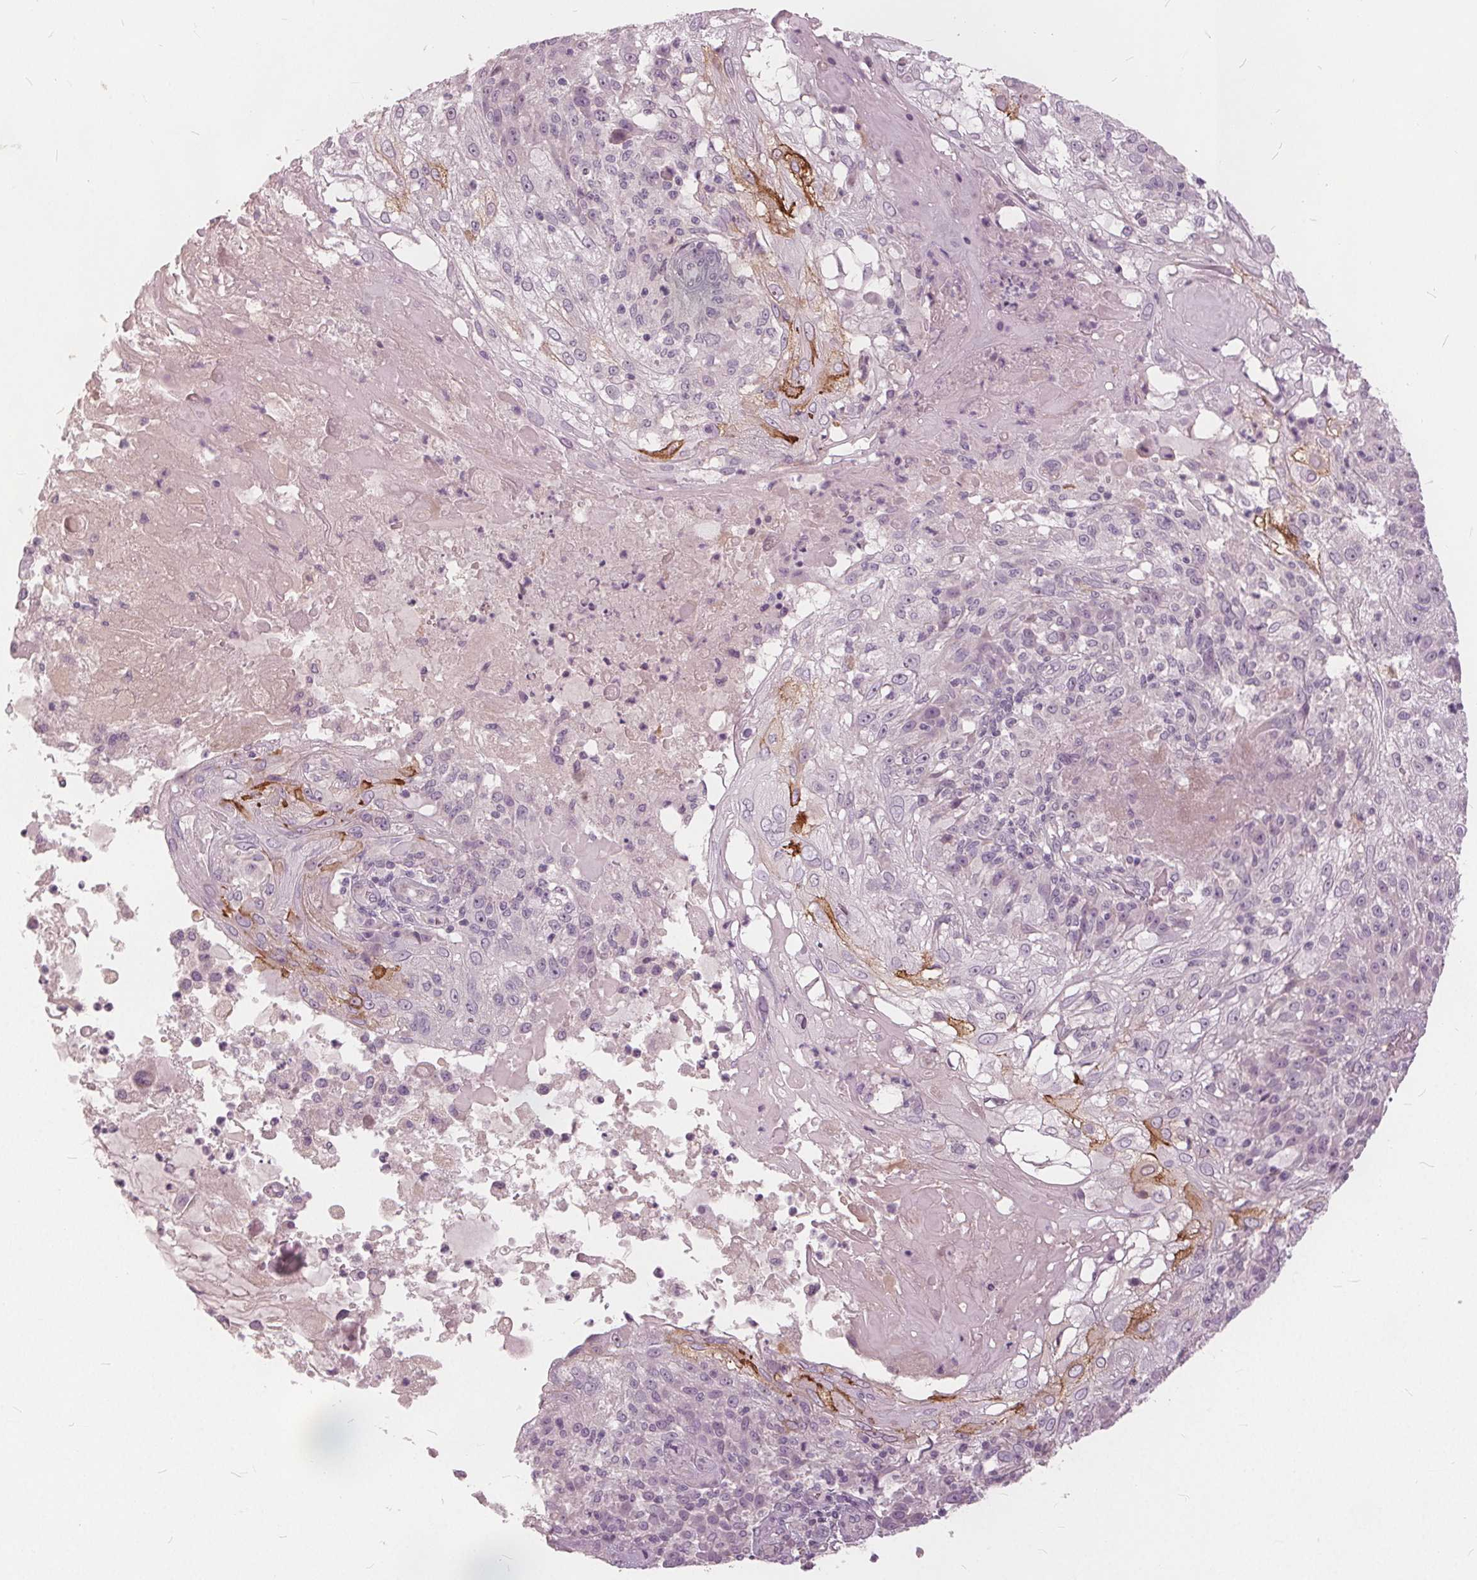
{"staining": {"intensity": "moderate", "quantity": "<25%", "location": "cytoplasmic/membranous"}, "tissue": "skin cancer", "cell_type": "Tumor cells", "image_type": "cancer", "snomed": [{"axis": "morphology", "description": "Normal tissue, NOS"}, {"axis": "morphology", "description": "Squamous cell carcinoma, NOS"}, {"axis": "topography", "description": "Skin"}], "caption": "This photomicrograph displays skin cancer (squamous cell carcinoma) stained with IHC to label a protein in brown. The cytoplasmic/membranous of tumor cells show moderate positivity for the protein. Nuclei are counter-stained blue.", "gene": "KLK13", "patient": {"sex": "female", "age": 83}}